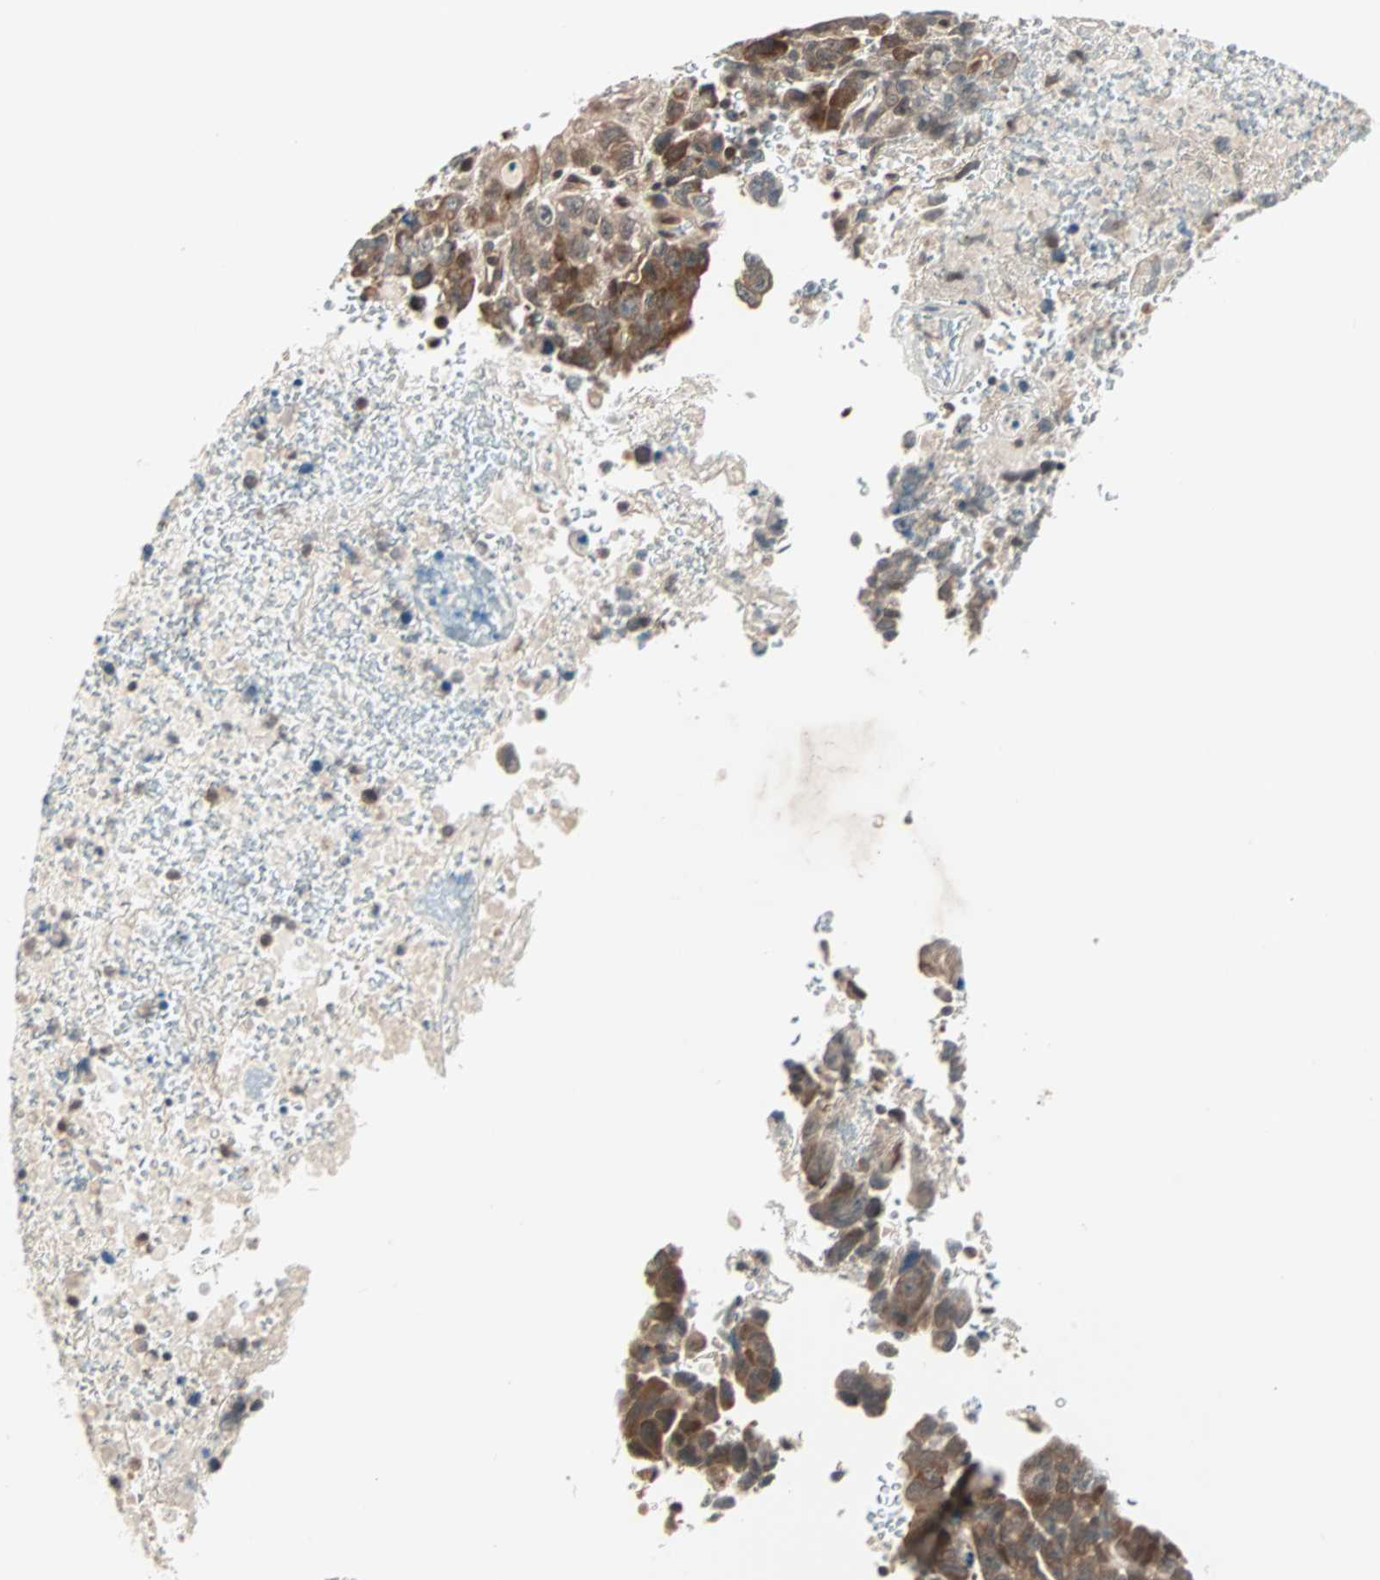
{"staining": {"intensity": "moderate", "quantity": ">75%", "location": "cytoplasmic/membranous"}, "tissue": "testis cancer", "cell_type": "Tumor cells", "image_type": "cancer", "snomed": [{"axis": "morphology", "description": "Carcinoma, Embryonal, NOS"}, {"axis": "topography", "description": "Testis"}], "caption": "A histopathology image of testis cancer stained for a protein displays moderate cytoplasmic/membranous brown staining in tumor cells. Nuclei are stained in blue.", "gene": "PGBD1", "patient": {"sex": "male", "age": 28}}